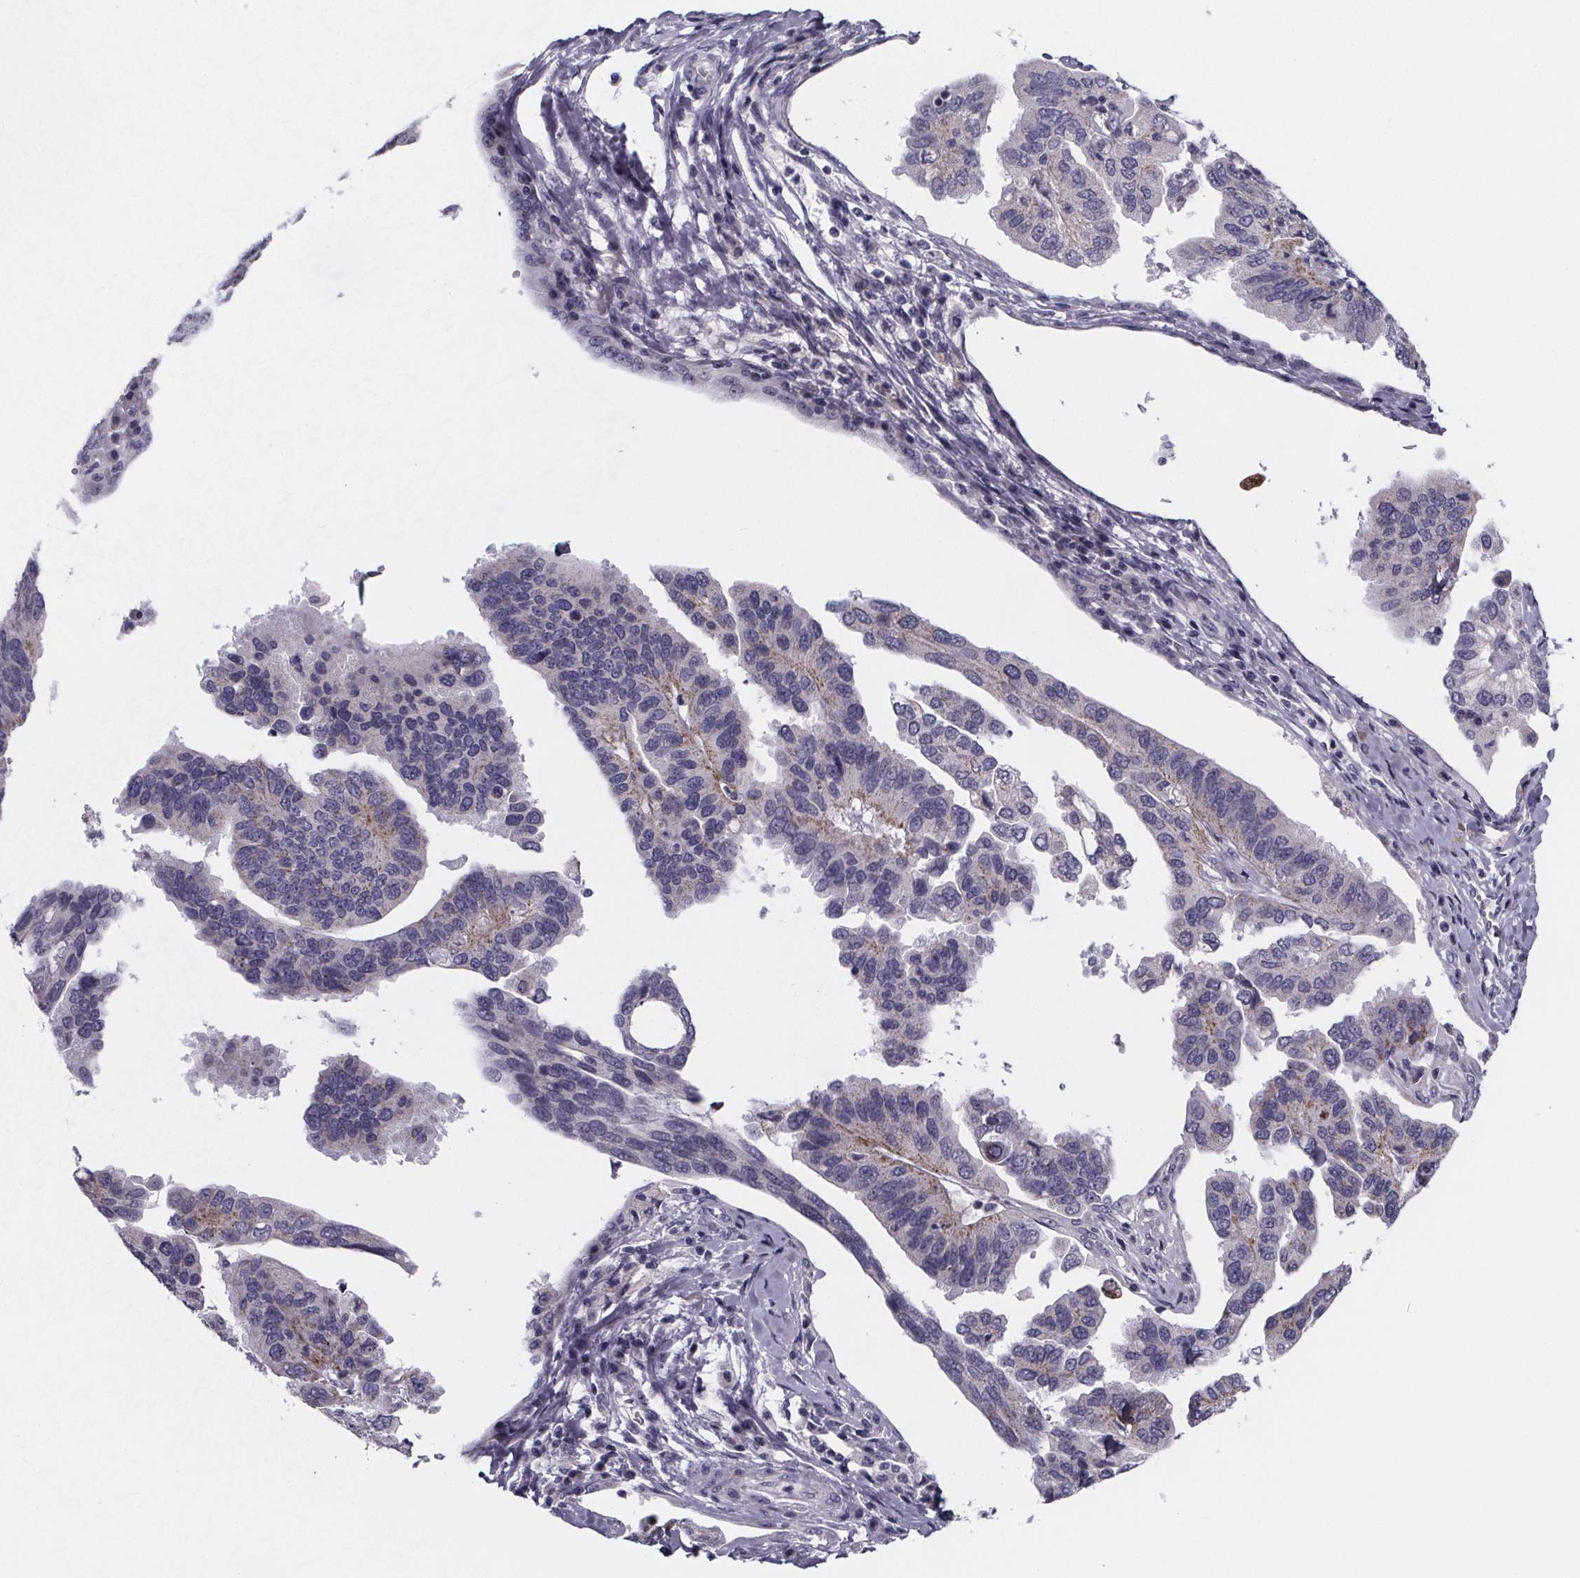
{"staining": {"intensity": "weak", "quantity": "<25%", "location": "cytoplasmic/membranous"}, "tissue": "ovarian cancer", "cell_type": "Tumor cells", "image_type": "cancer", "snomed": [{"axis": "morphology", "description": "Cystadenocarcinoma, serous, NOS"}, {"axis": "topography", "description": "Ovary"}], "caption": "High magnification brightfield microscopy of ovarian cancer stained with DAB (brown) and counterstained with hematoxylin (blue): tumor cells show no significant expression.", "gene": "PAH", "patient": {"sex": "female", "age": 79}}